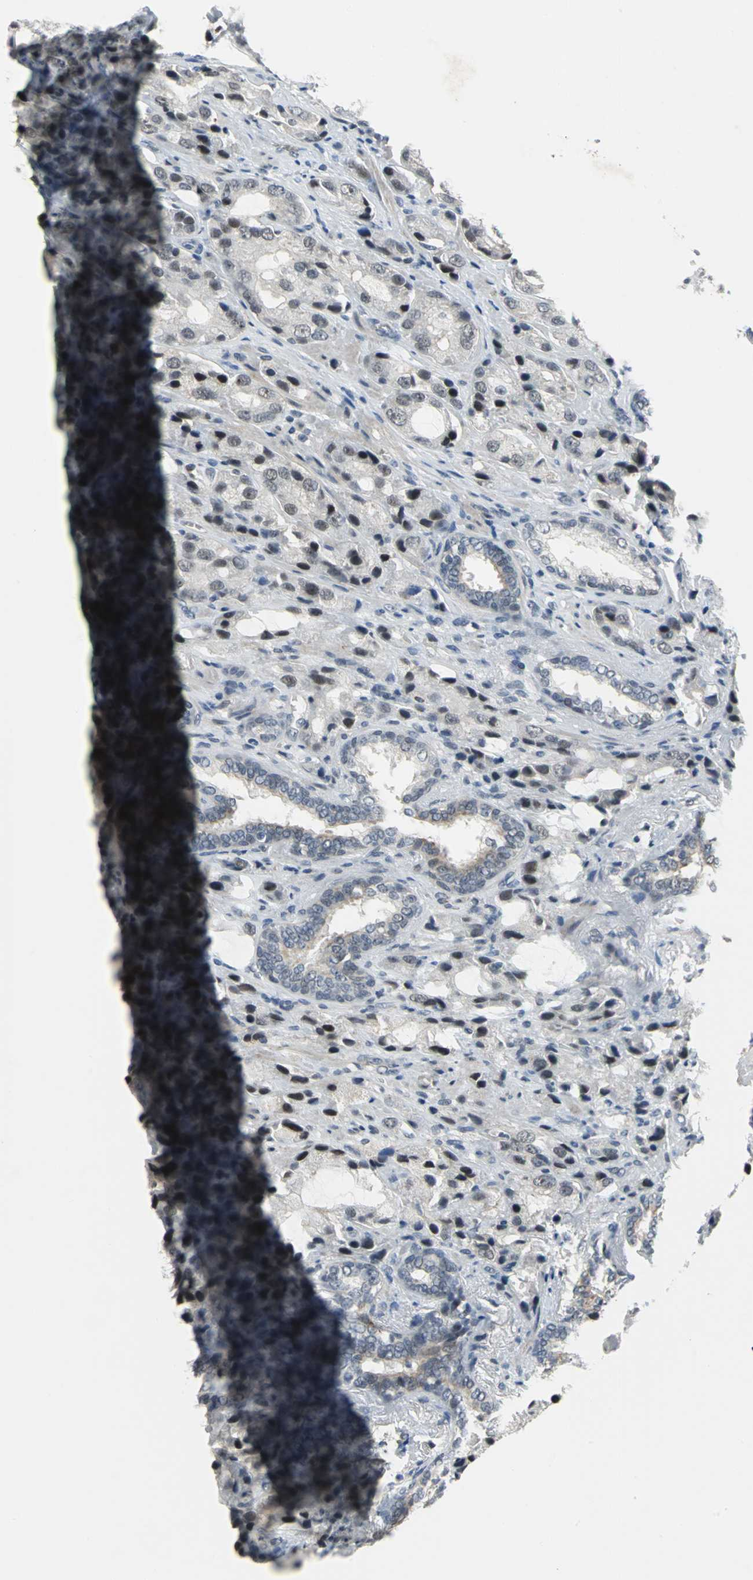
{"staining": {"intensity": "moderate", "quantity": ">75%", "location": "nuclear"}, "tissue": "prostate cancer", "cell_type": "Tumor cells", "image_type": "cancer", "snomed": [{"axis": "morphology", "description": "Adenocarcinoma, High grade"}, {"axis": "topography", "description": "Prostate"}], "caption": "Immunohistochemical staining of human prostate cancer exhibits moderate nuclear protein staining in approximately >75% of tumor cells.", "gene": "GLI3", "patient": {"sex": "male", "age": 70}}